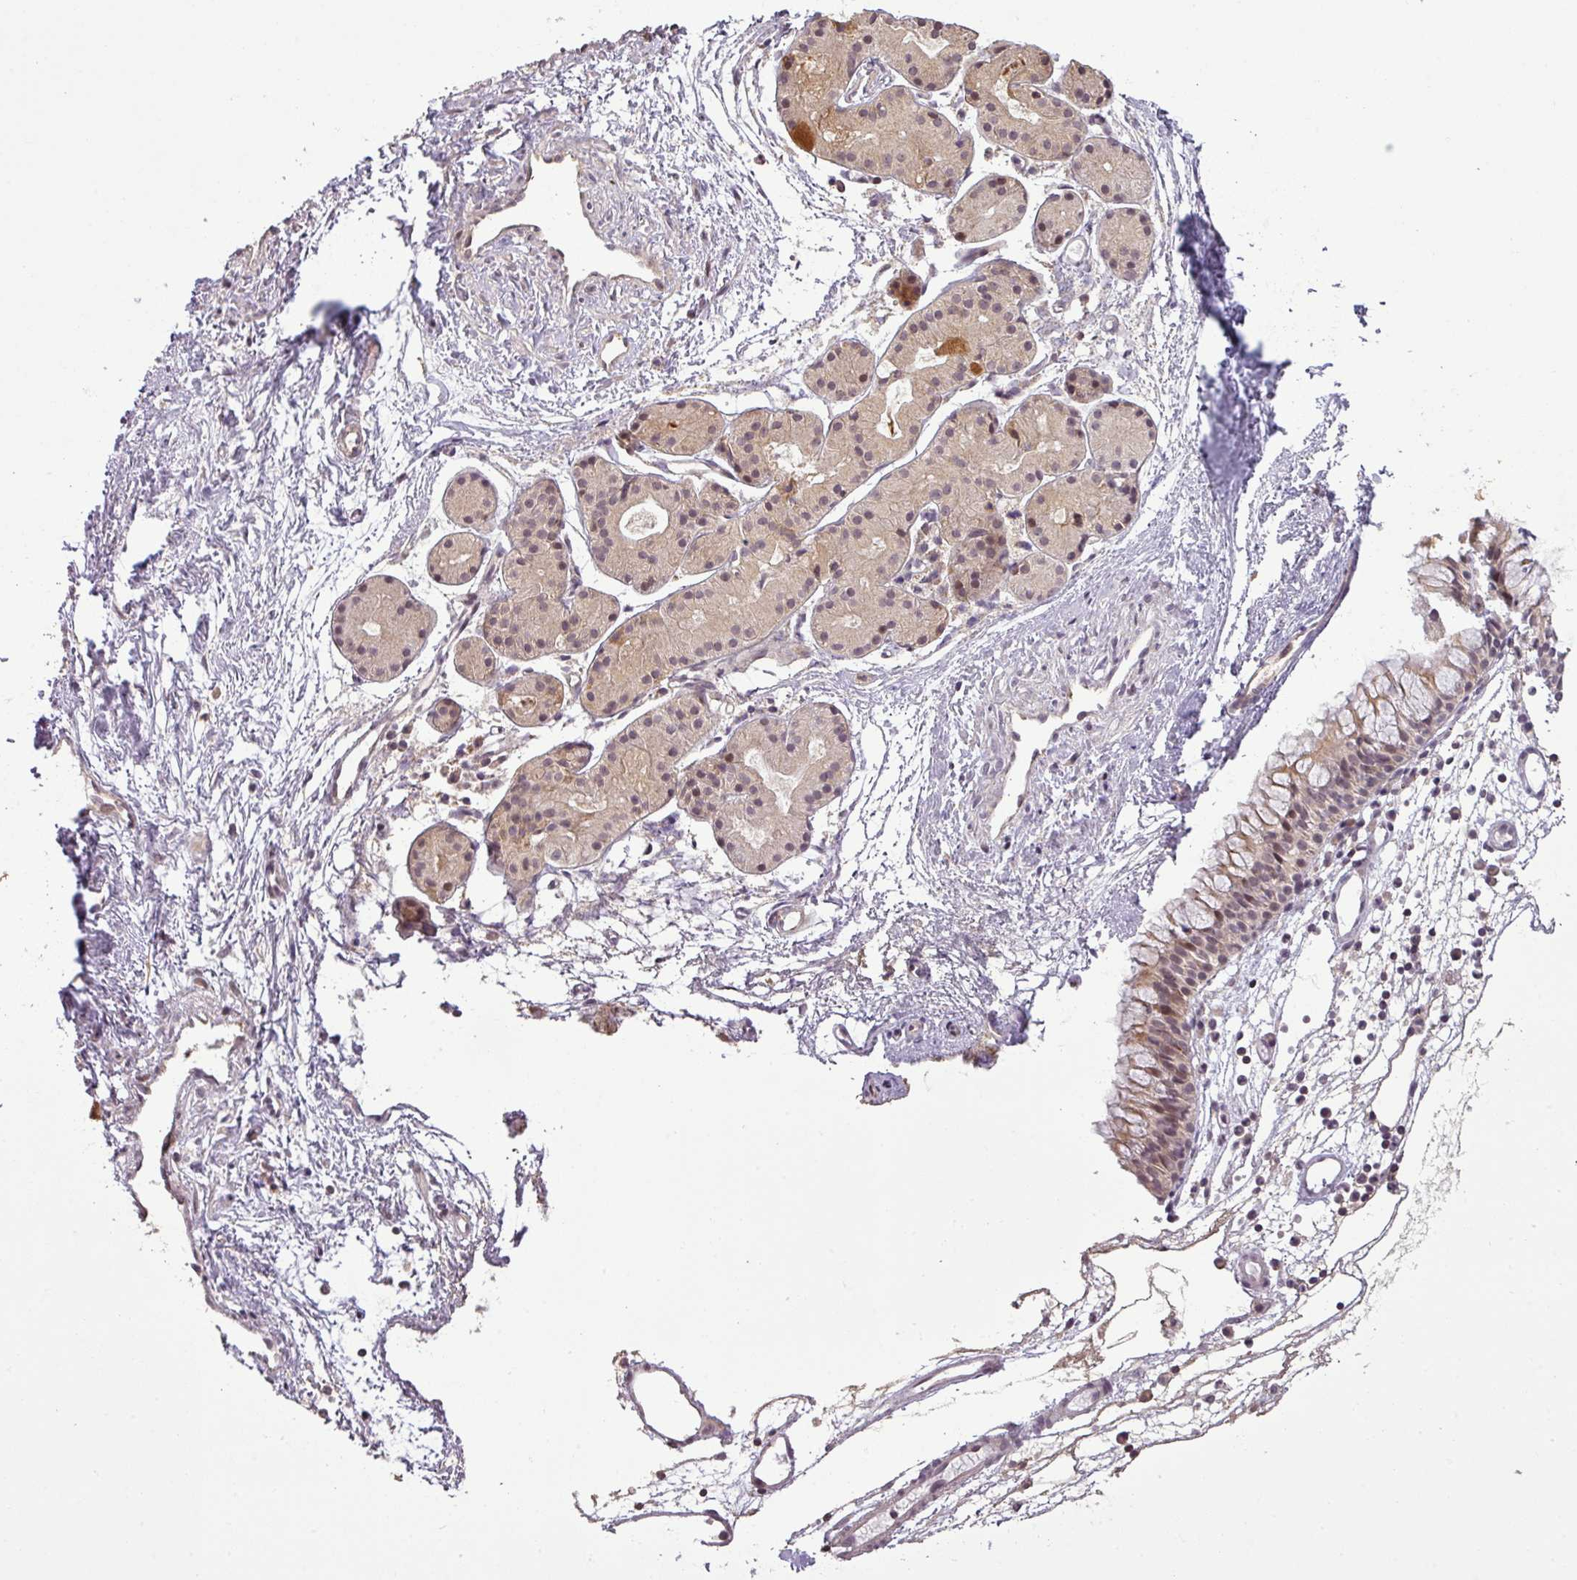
{"staining": {"intensity": "moderate", "quantity": "25%-75%", "location": "cytoplasmic/membranous,nuclear"}, "tissue": "nasopharynx", "cell_type": "Respiratory epithelial cells", "image_type": "normal", "snomed": [{"axis": "morphology", "description": "Normal tissue, NOS"}, {"axis": "topography", "description": "Nasopharynx"}], "caption": "Normal nasopharynx was stained to show a protein in brown. There is medium levels of moderate cytoplasmic/membranous,nuclear expression in approximately 25%-75% of respiratory epithelial cells. Immunohistochemistry (ihc) stains the protein of interest in brown and the nuclei are stained blue.", "gene": "FAIM", "patient": {"sex": "male", "age": 82}}